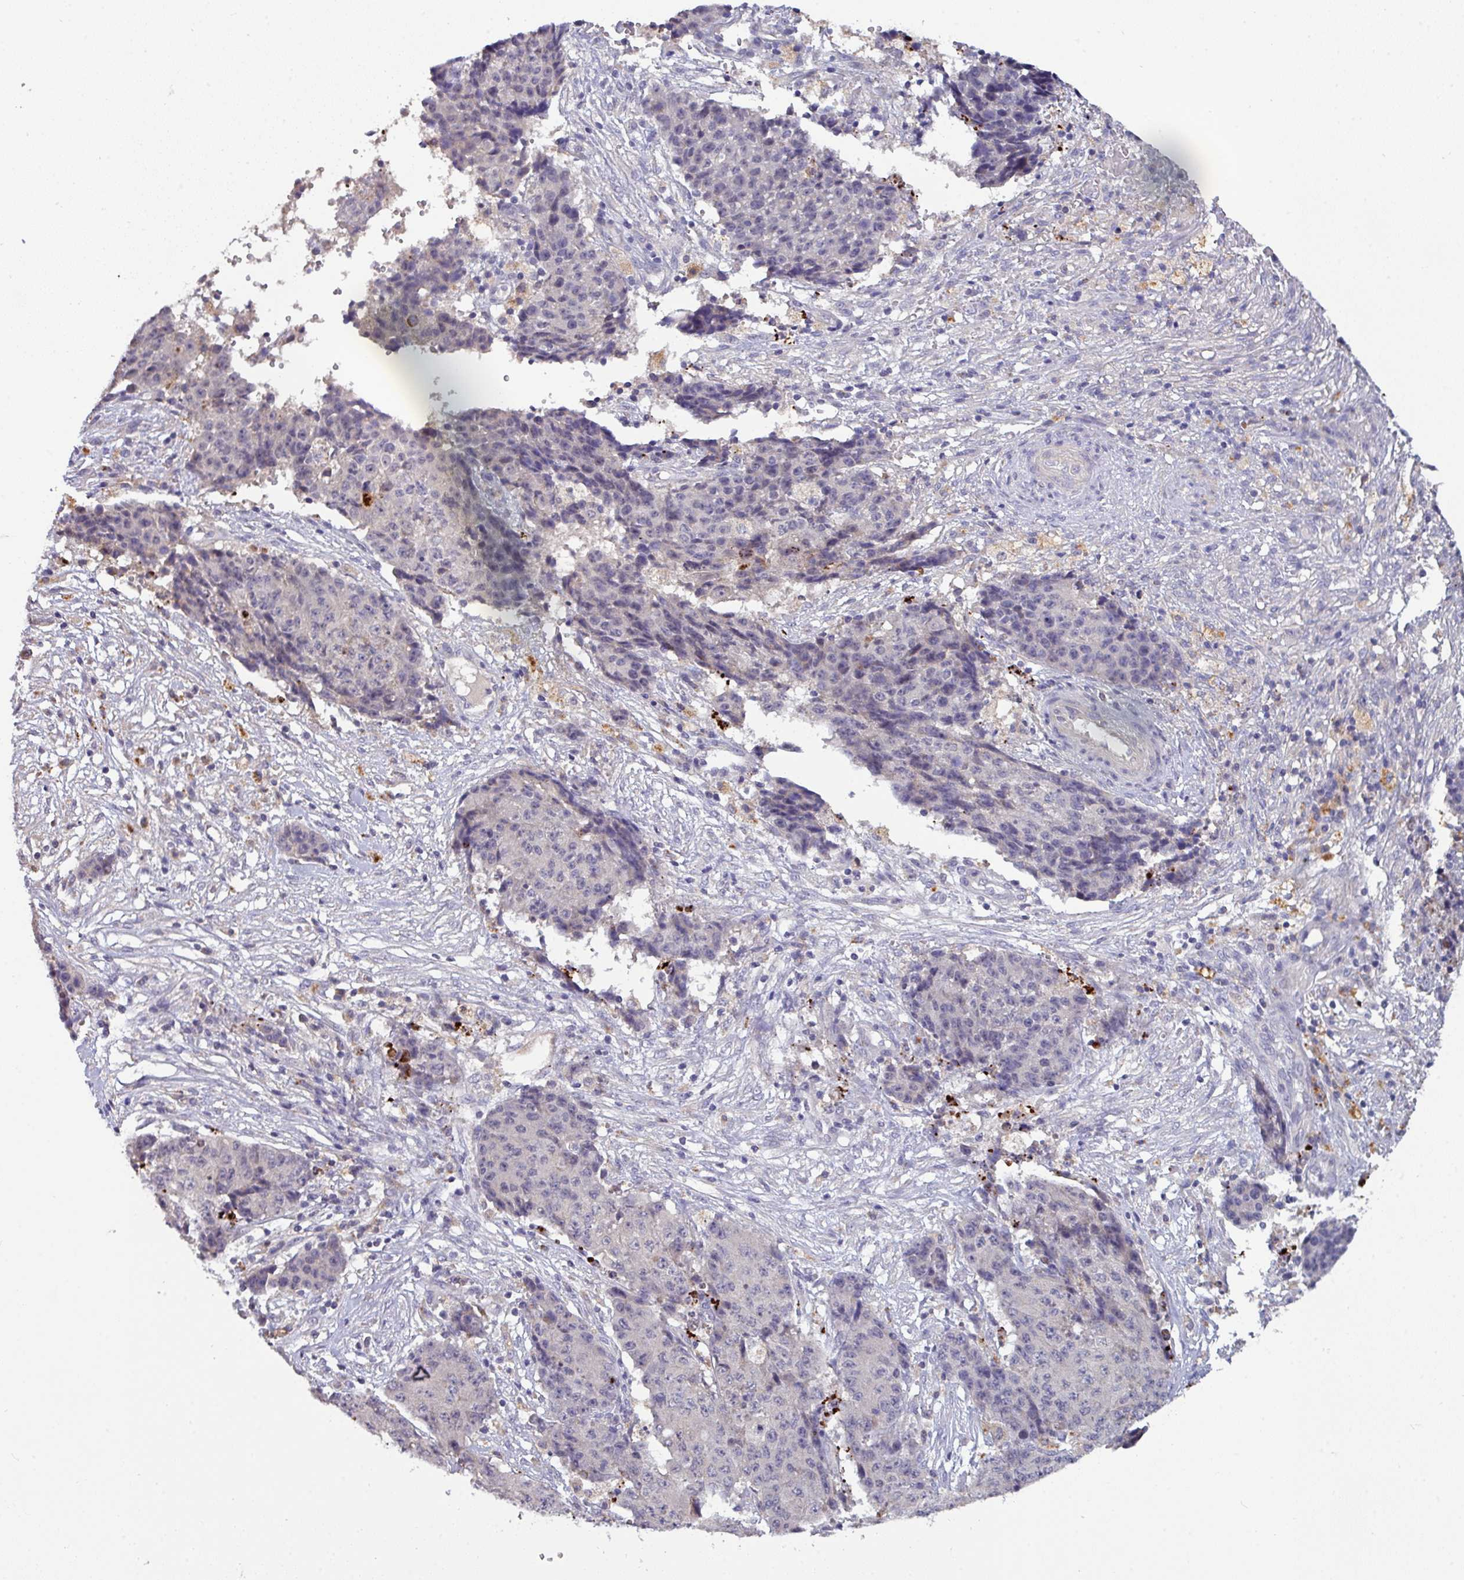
{"staining": {"intensity": "negative", "quantity": "none", "location": "none"}, "tissue": "ovarian cancer", "cell_type": "Tumor cells", "image_type": "cancer", "snomed": [{"axis": "morphology", "description": "Carcinoma, endometroid"}, {"axis": "topography", "description": "Ovary"}], "caption": "An IHC histopathology image of ovarian cancer is shown. There is no staining in tumor cells of ovarian cancer. (DAB IHC, high magnification).", "gene": "AEBP2", "patient": {"sex": "female", "age": 42}}